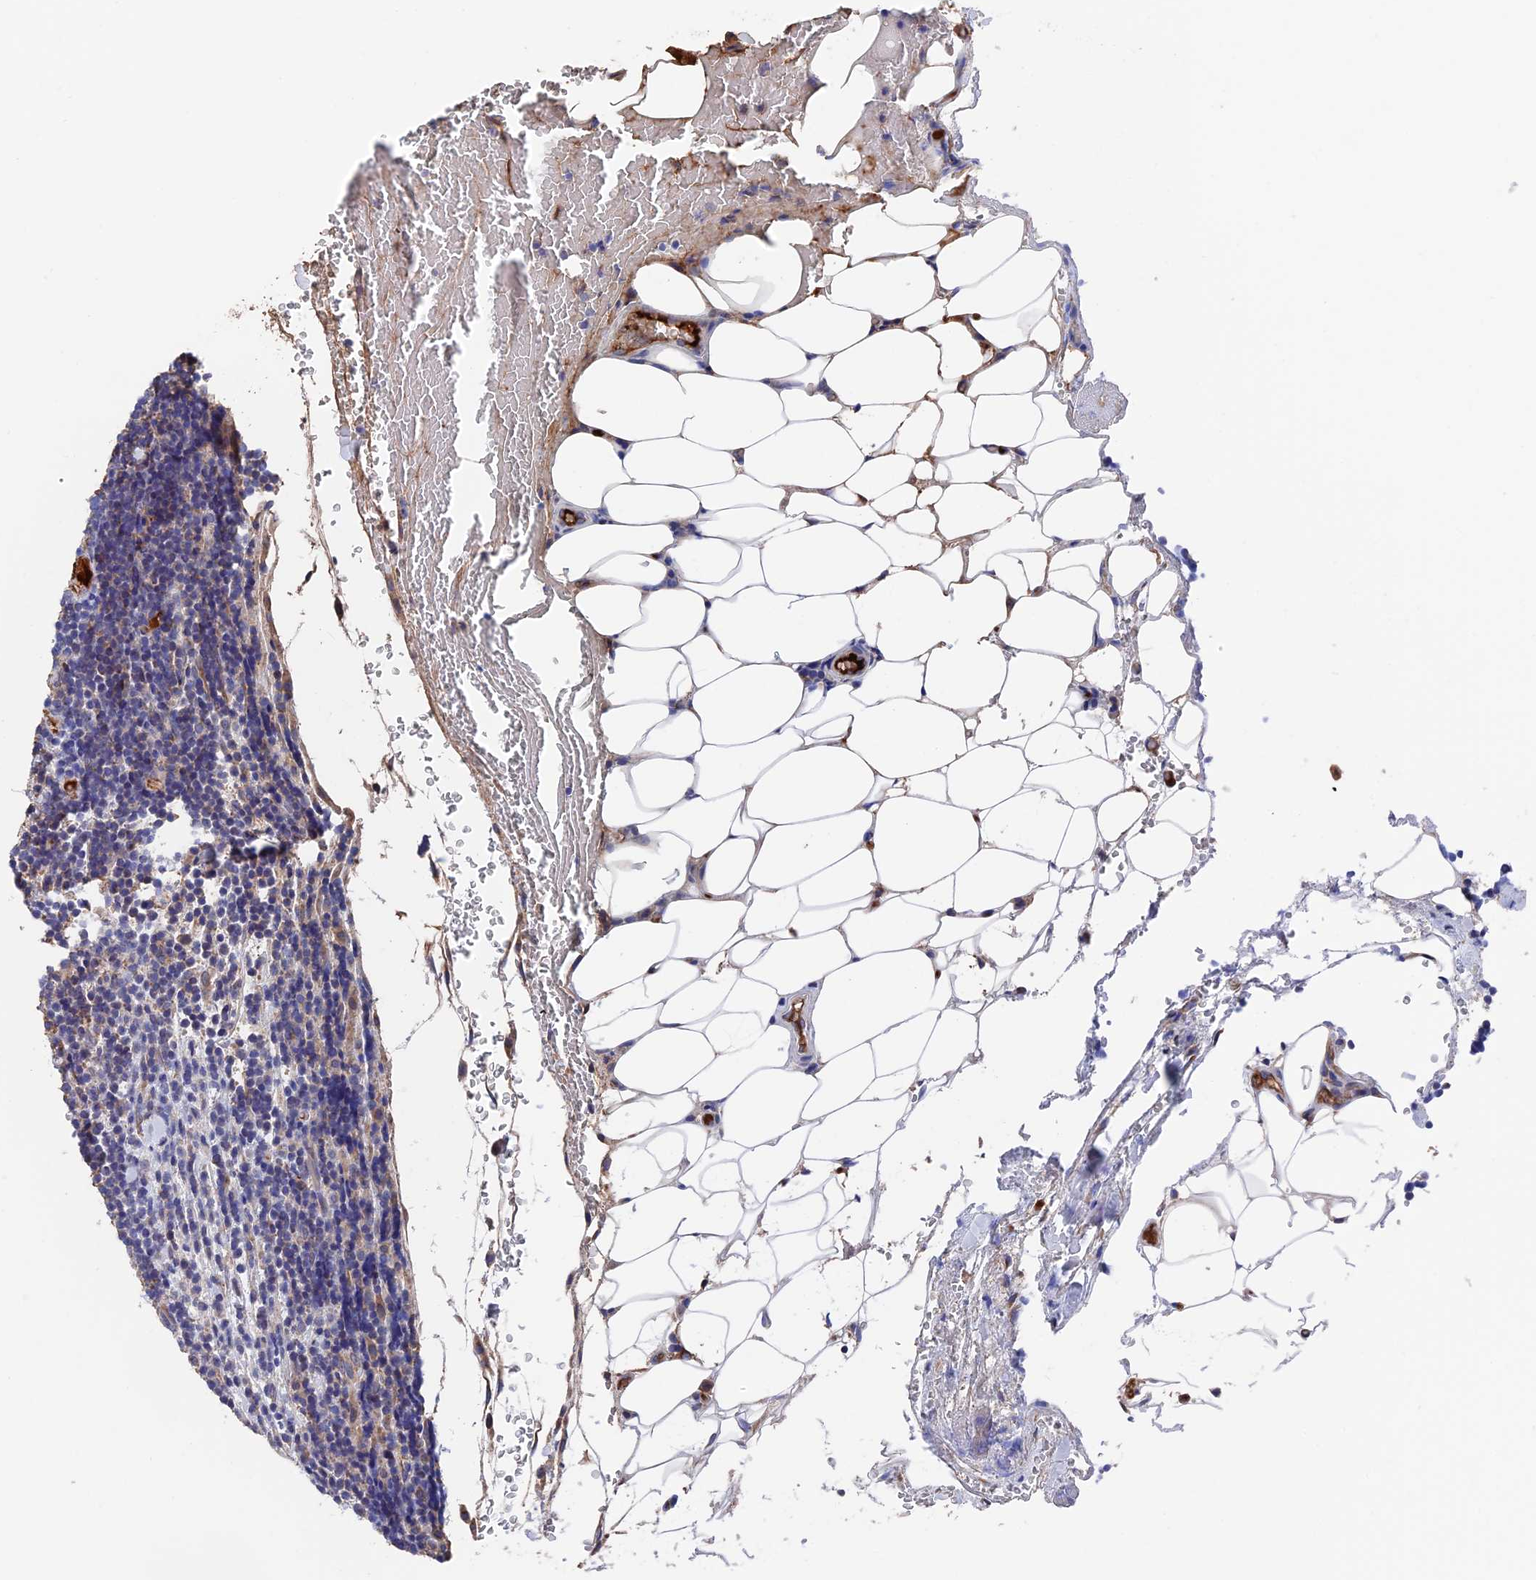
{"staining": {"intensity": "weak", "quantity": "<25%", "location": "cytoplasmic/membranous"}, "tissue": "lymphoma", "cell_type": "Tumor cells", "image_type": "cancer", "snomed": [{"axis": "morphology", "description": "Malignant lymphoma, non-Hodgkin's type, Low grade"}, {"axis": "topography", "description": "Lymph node"}], "caption": "Tumor cells are negative for protein expression in human malignant lymphoma, non-Hodgkin's type (low-grade).", "gene": "HPF1", "patient": {"sex": "male", "age": 66}}